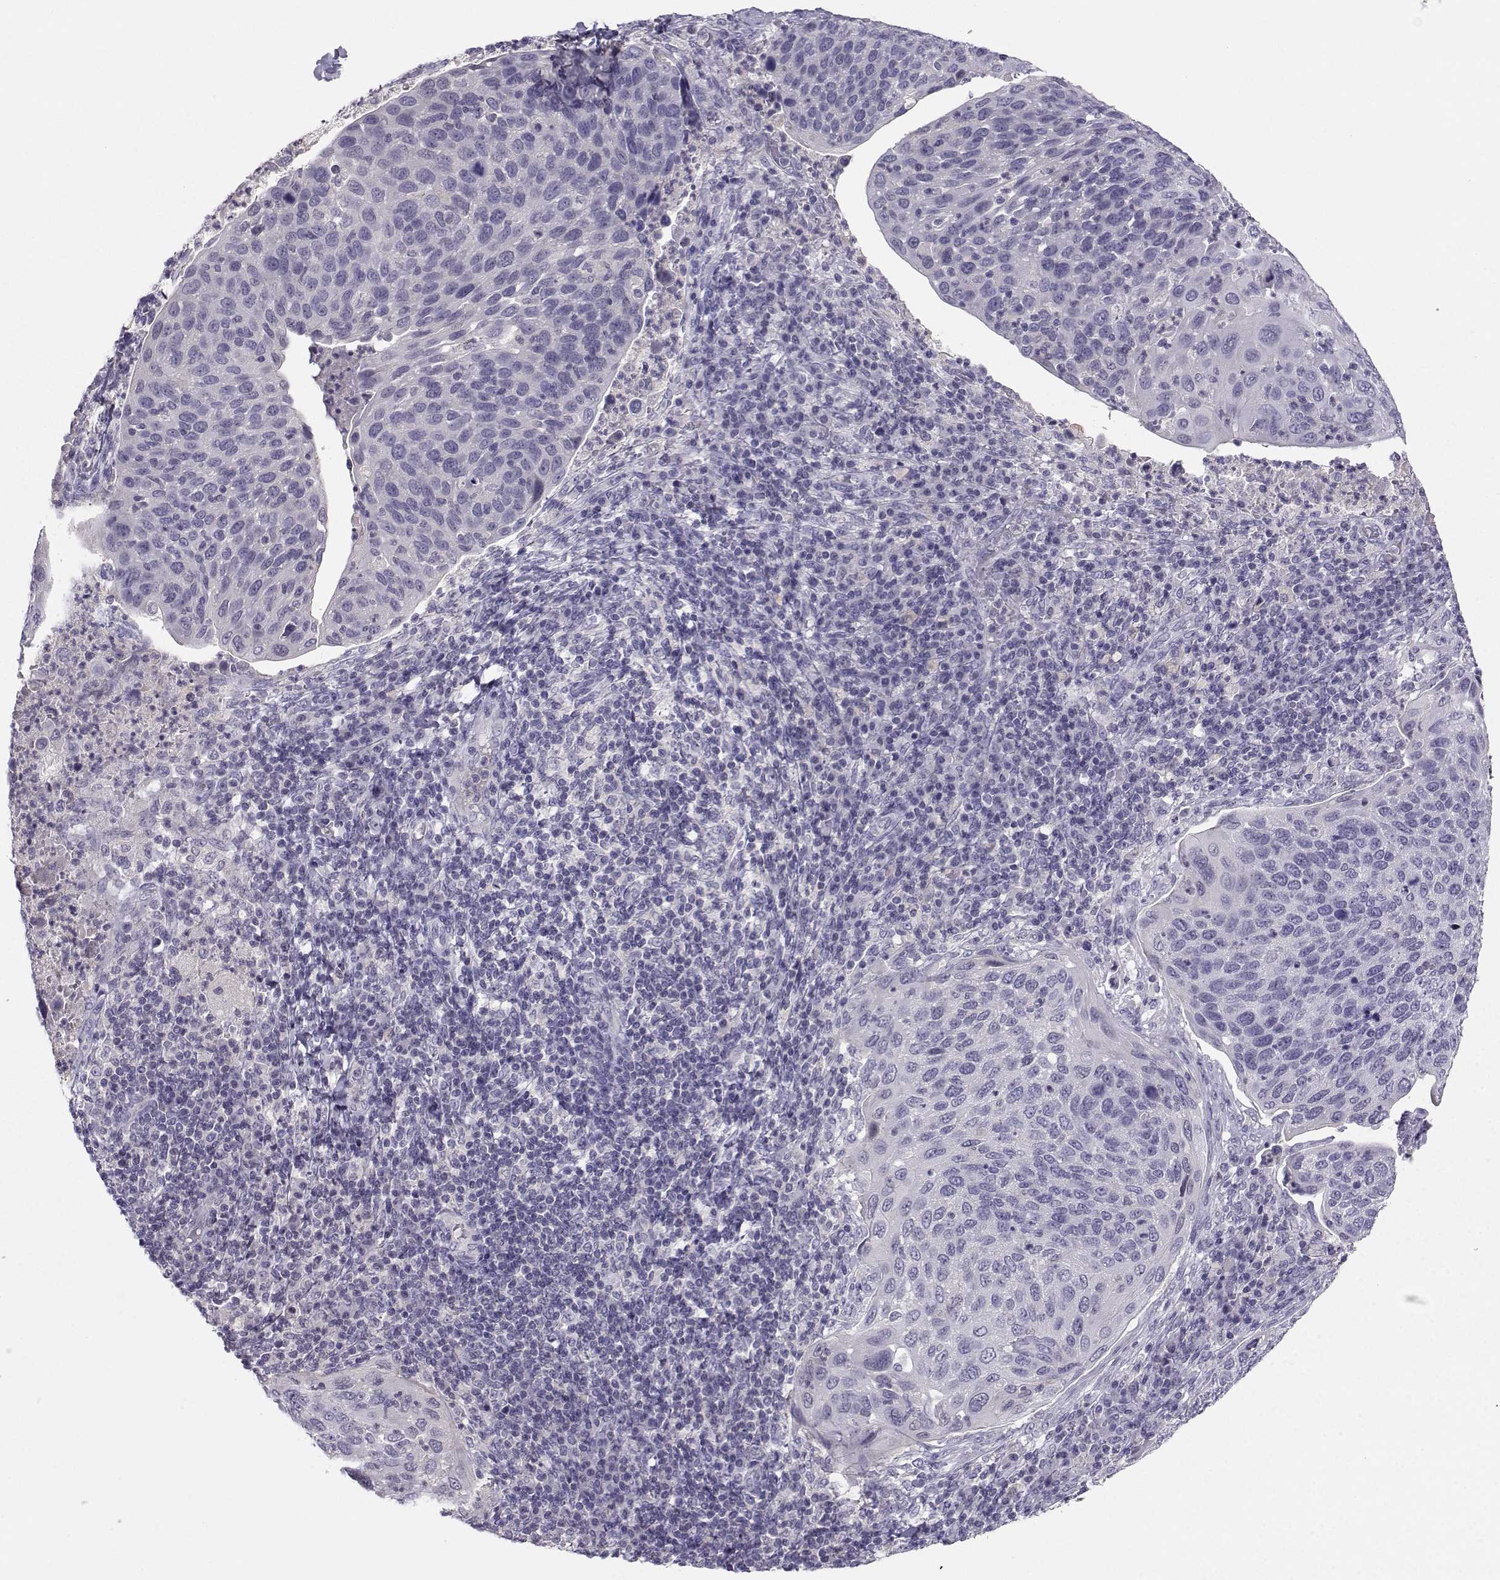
{"staining": {"intensity": "negative", "quantity": "none", "location": "none"}, "tissue": "cervical cancer", "cell_type": "Tumor cells", "image_type": "cancer", "snomed": [{"axis": "morphology", "description": "Squamous cell carcinoma, NOS"}, {"axis": "topography", "description": "Cervix"}], "caption": "An immunohistochemistry (IHC) image of cervical cancer is shown. There is no staining in tumor cells of cervical cancer.", "gene": "MROH7", "patient": {"sex": "female", "age": 54}}